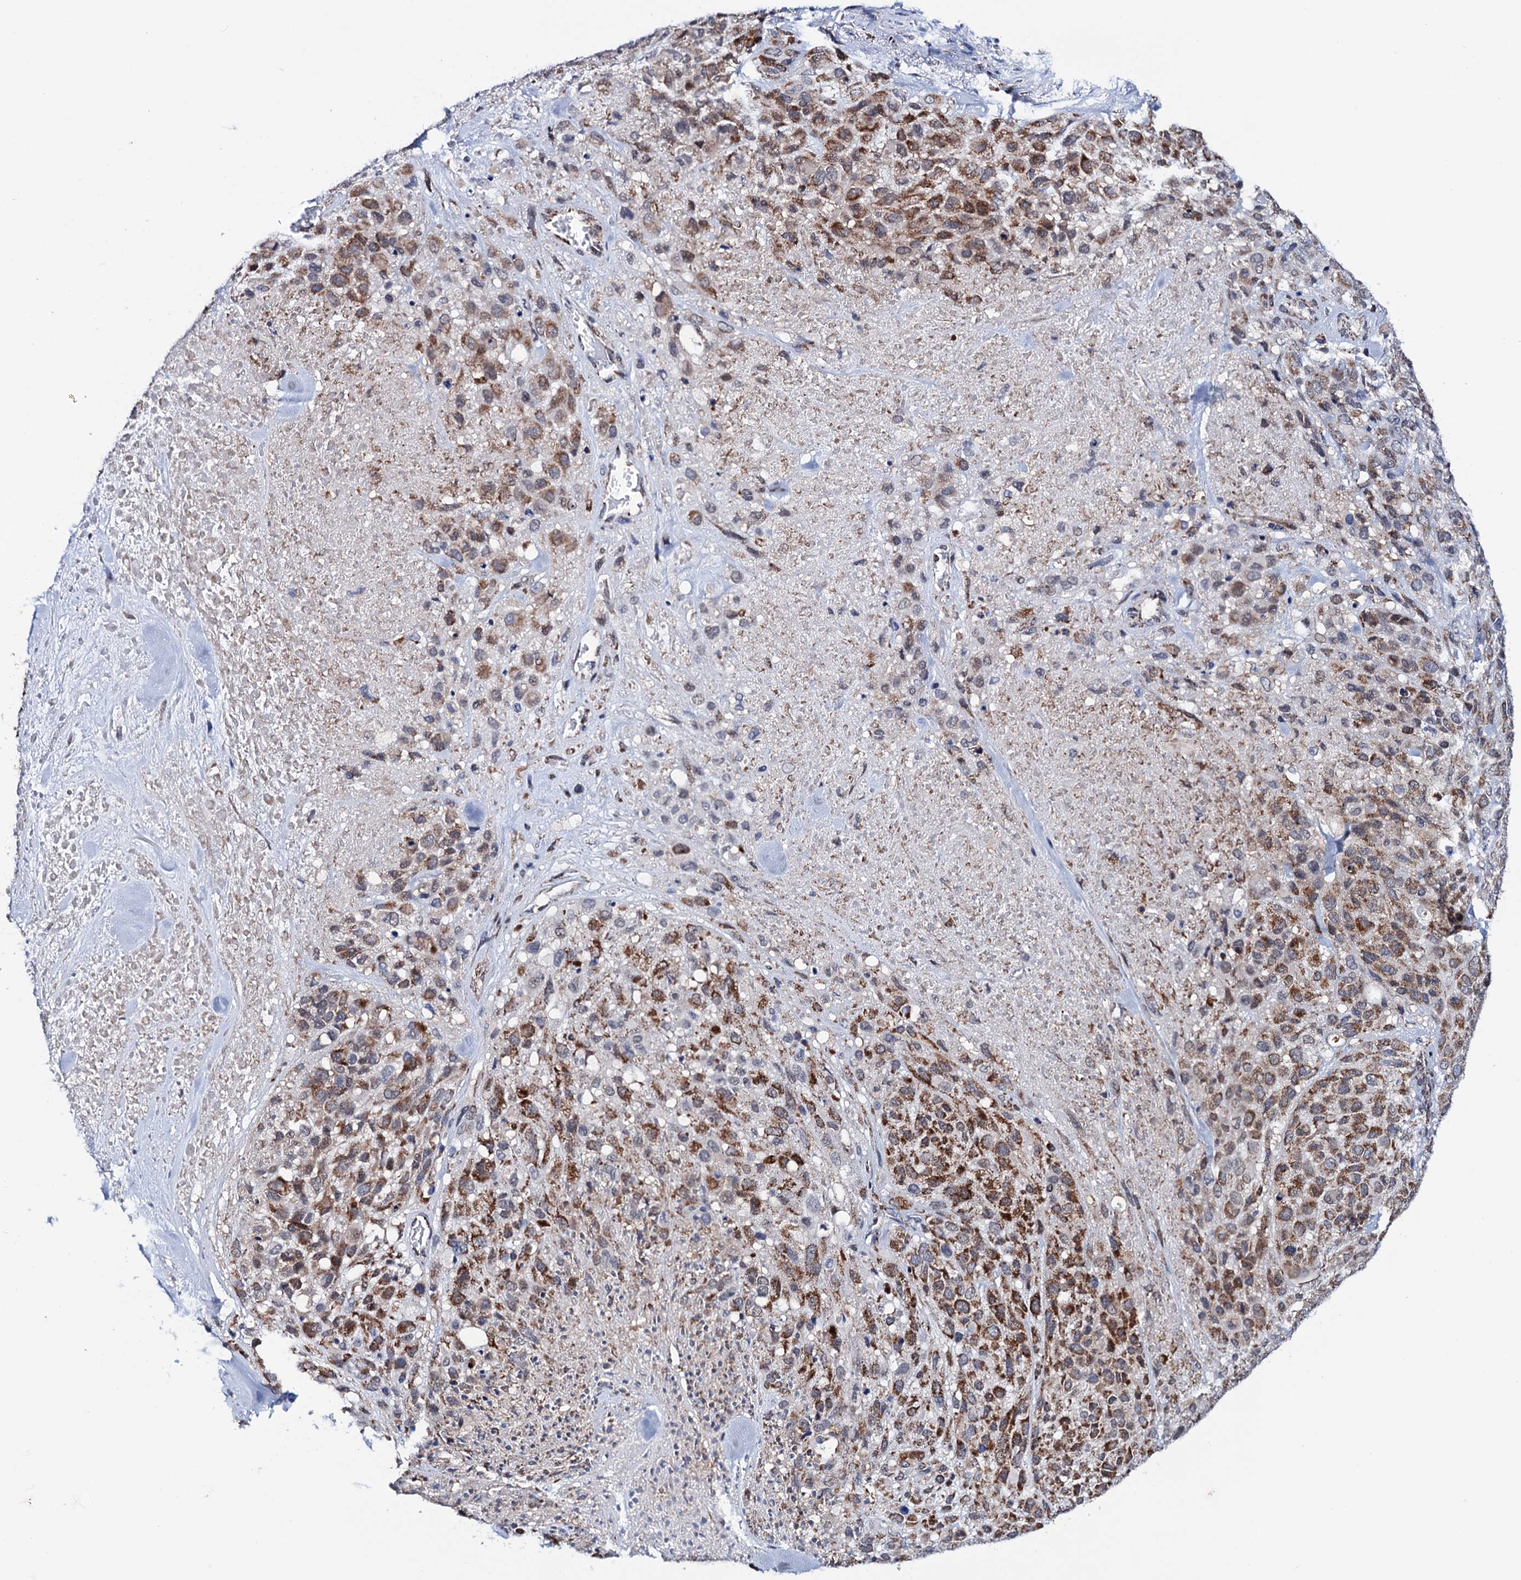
{"staining": {"intensity": "moderate", "quantity": ">75%", "location": "cytoplasmic/membranous"}, "tissue": "melanoma", "cell_type": "Tumor cells", "image_type": "cancer", "snomed": [{"axis": "morphology", "description": "Malignant melanoma, Metastatic site"}, {"axis": "topography", "description": "Skin"}], "caption": "This is an image of immunohistochemistry staining of melanoma, which shows moderate expression in the cytoplasmic/membranous of tumor cells.", "gene": "PTCD3", "patient": {"sex": "female", "age": 81}}